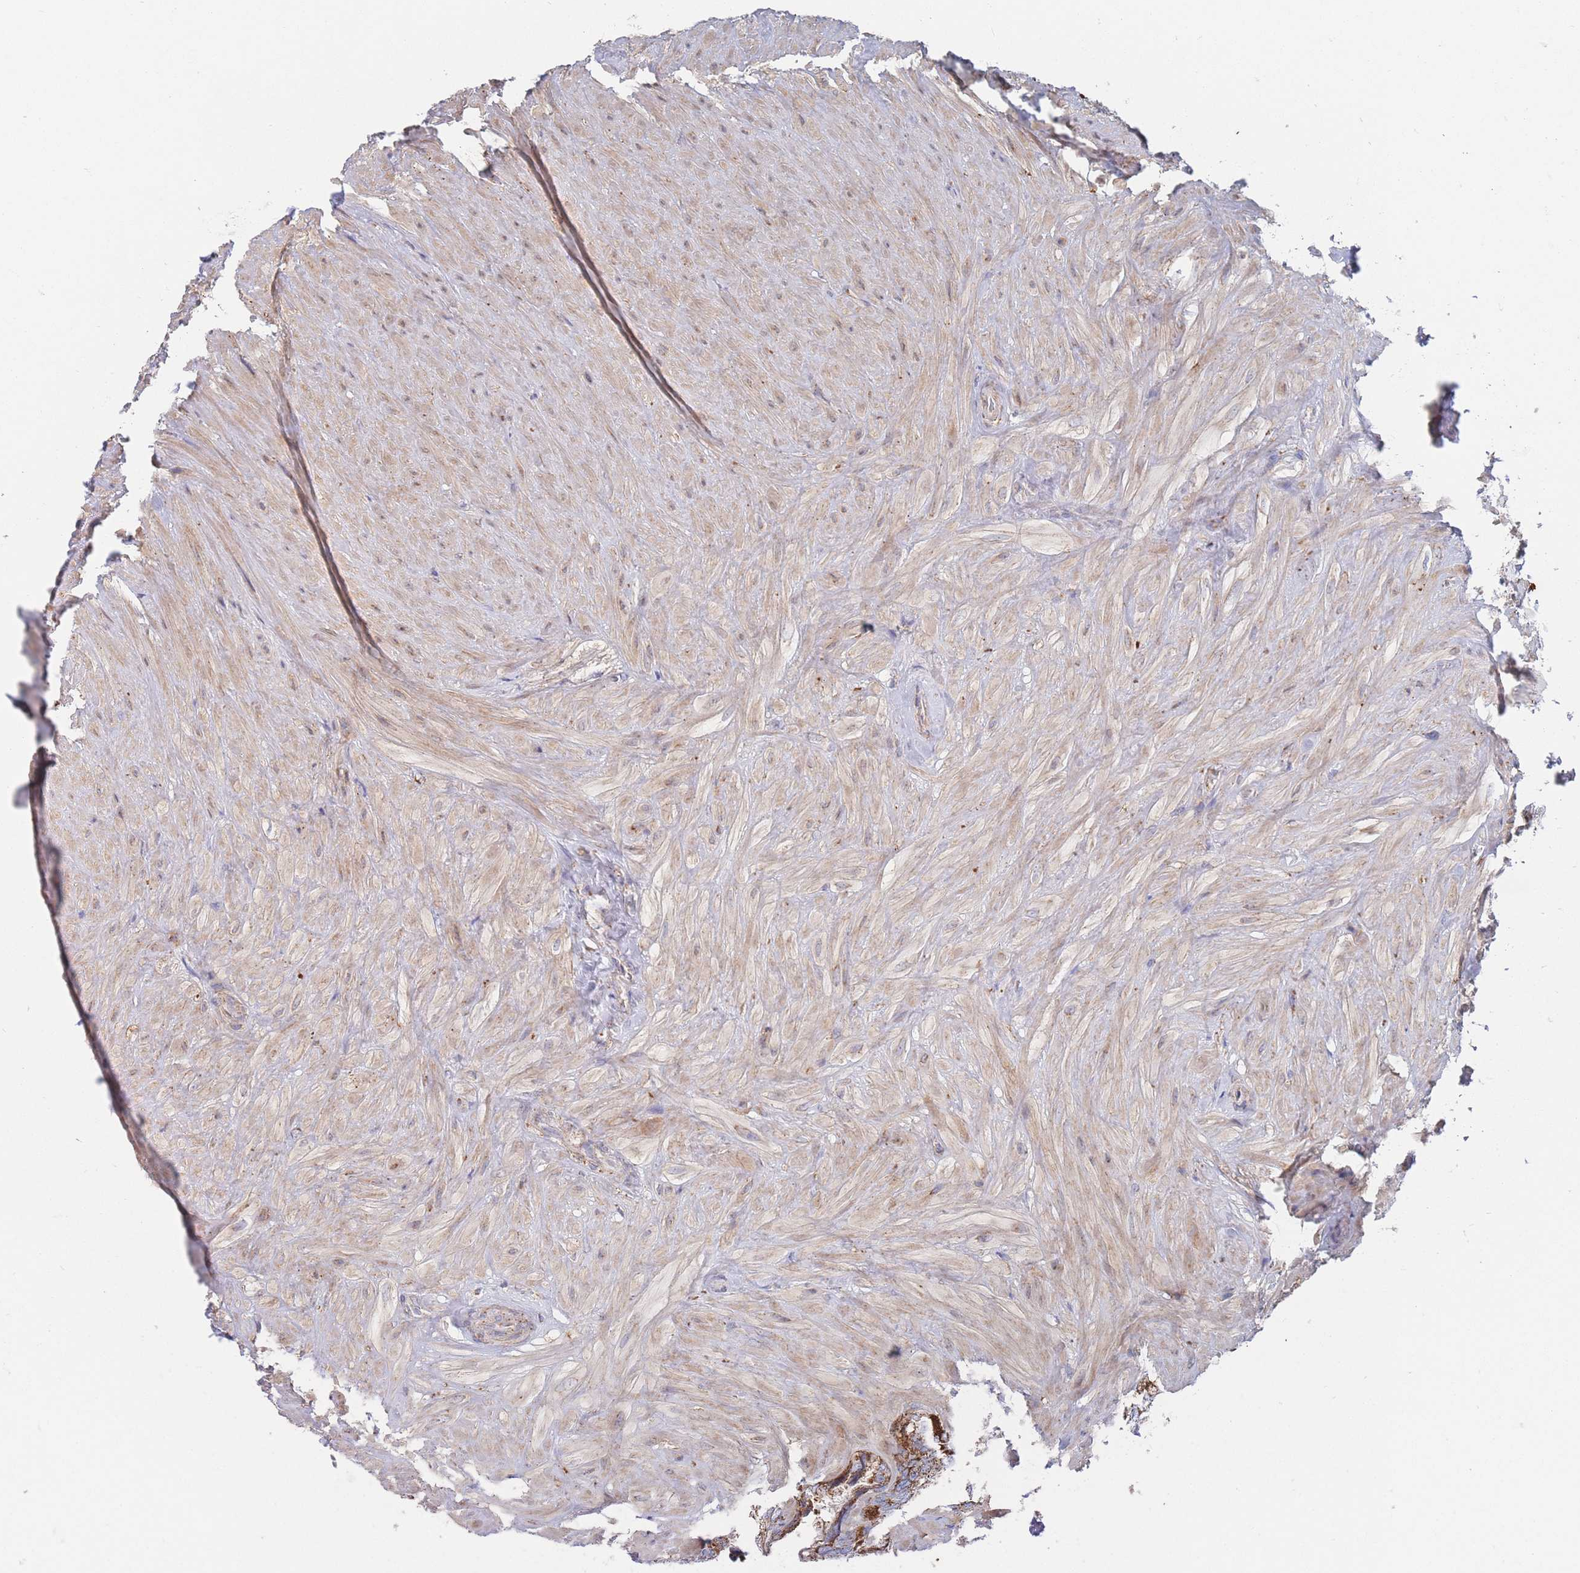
{"staining": {"intensity": "moderate", "quantity": ">75%", "location": "cytoplasmic/membranous"}, "tissue": "seminal vesicle", "cell_type": "Glandular cells", "image_type": "normal", "snomed": [{"axis": "morphology", "description": "Normal tissue, NOS"}, {"axis": "topography", "description": "Prostate and seminal vesicle, NOS"}, {"axis": "topography", "description": "Prostate"}, {"axis": "topography", "description": "Seminal veicle"}], "caption": "Immunohistochemical staining of benign human seminal vesicle reveals medium levels of moderate cytoplasmic/membranous expression in about >75% of glandular cells.", "gene": "IKZF4", "patient": {"sex": "male", "age": 67}}